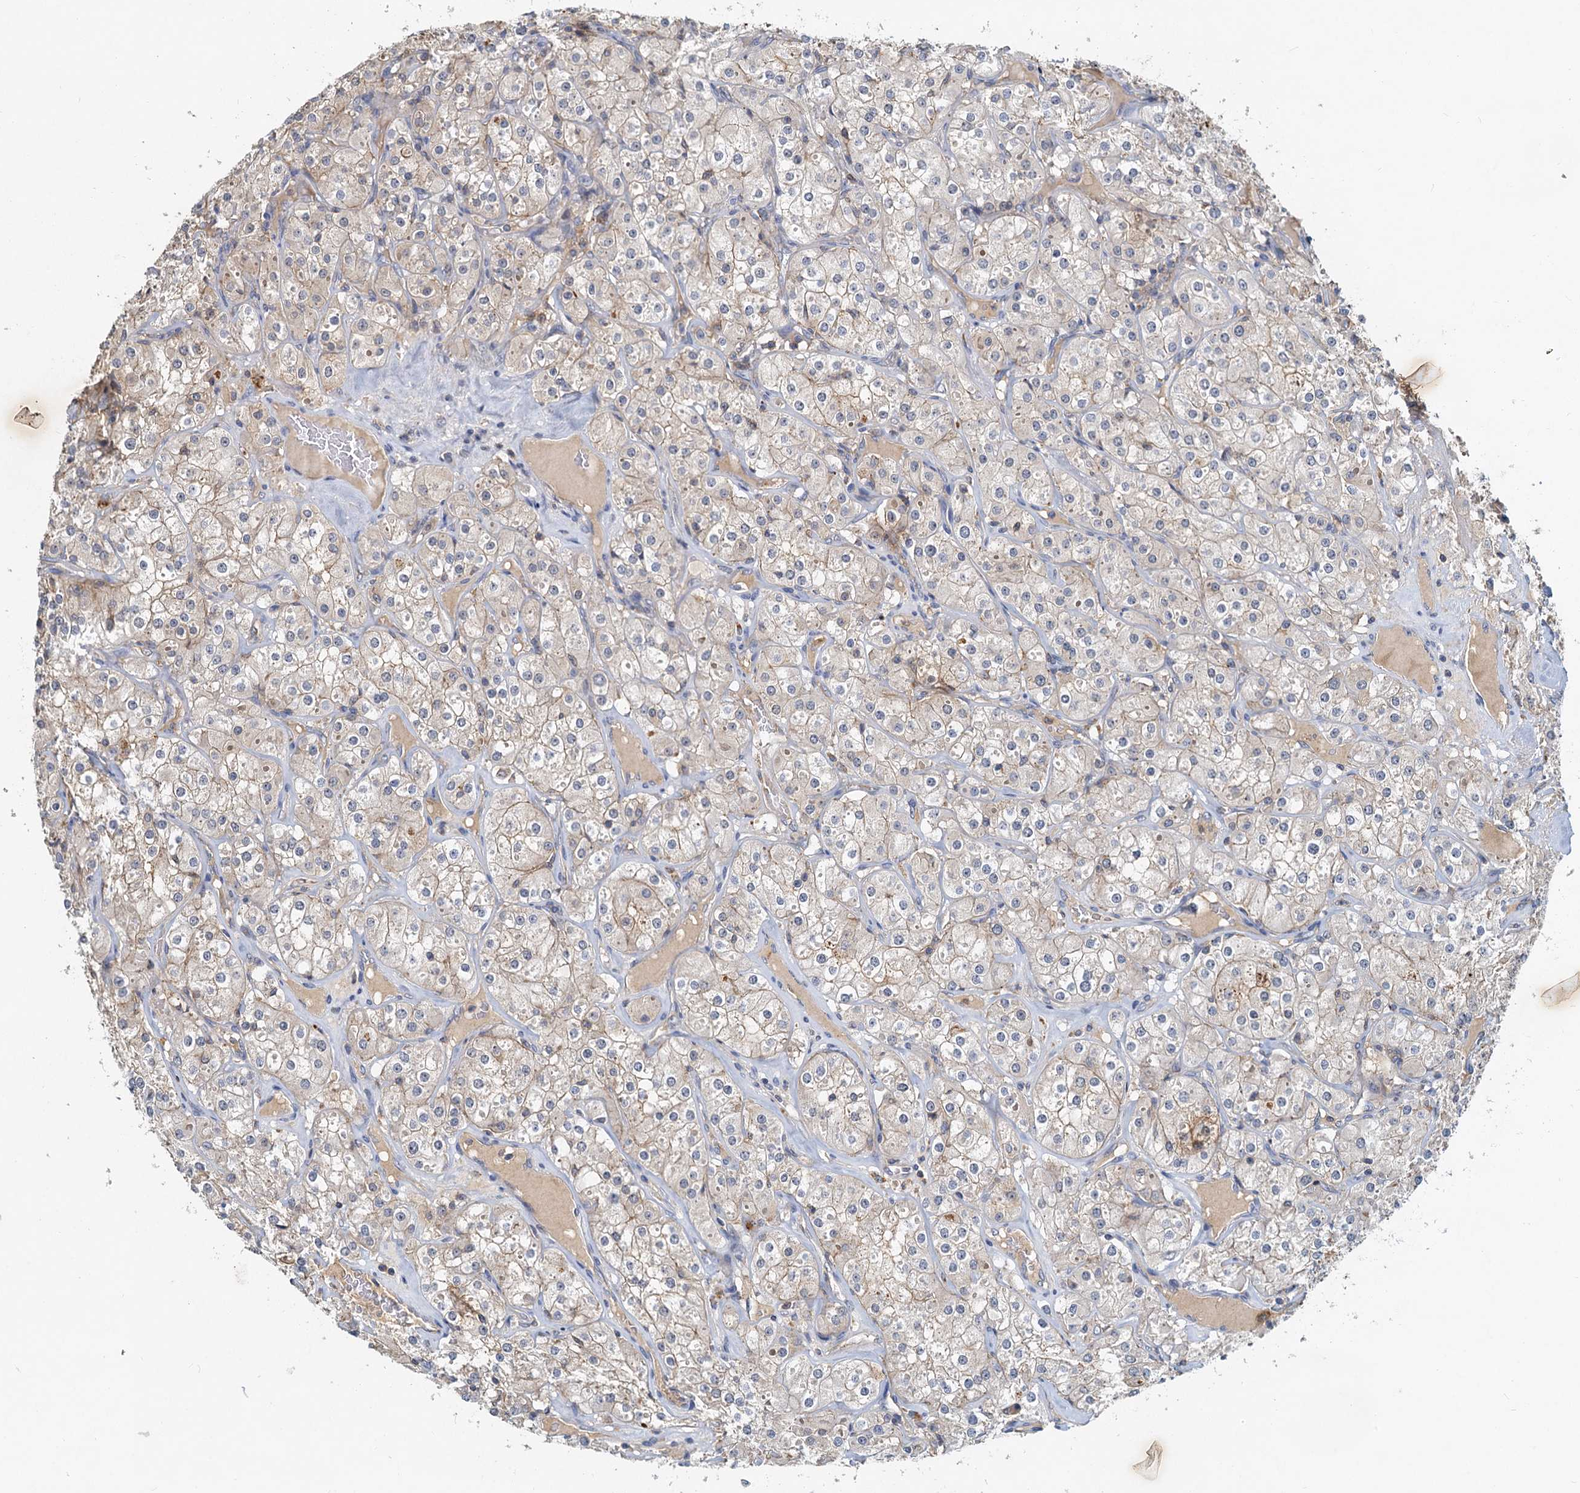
{"staining": {"intensity": "weak", "quantity": ">75%", "location": "cytoplasmic/membranous"}, "tissue": "renal cancer", "cell_type": "Tumor cells", "image_type": "cancer", "snomed": [{"axis": "morphology", "description": "Adenocarcinoma, NOS"}, {"axis": "topography", "description": "Kidney"}], "caption": "Weak cytoplasmic/membranous protein staining is seen in approximately >75% of tumor cells in renal adenocarcinoma.", "gene": "TOLLIP", "patient": {"sex": "male", "age": 77}}